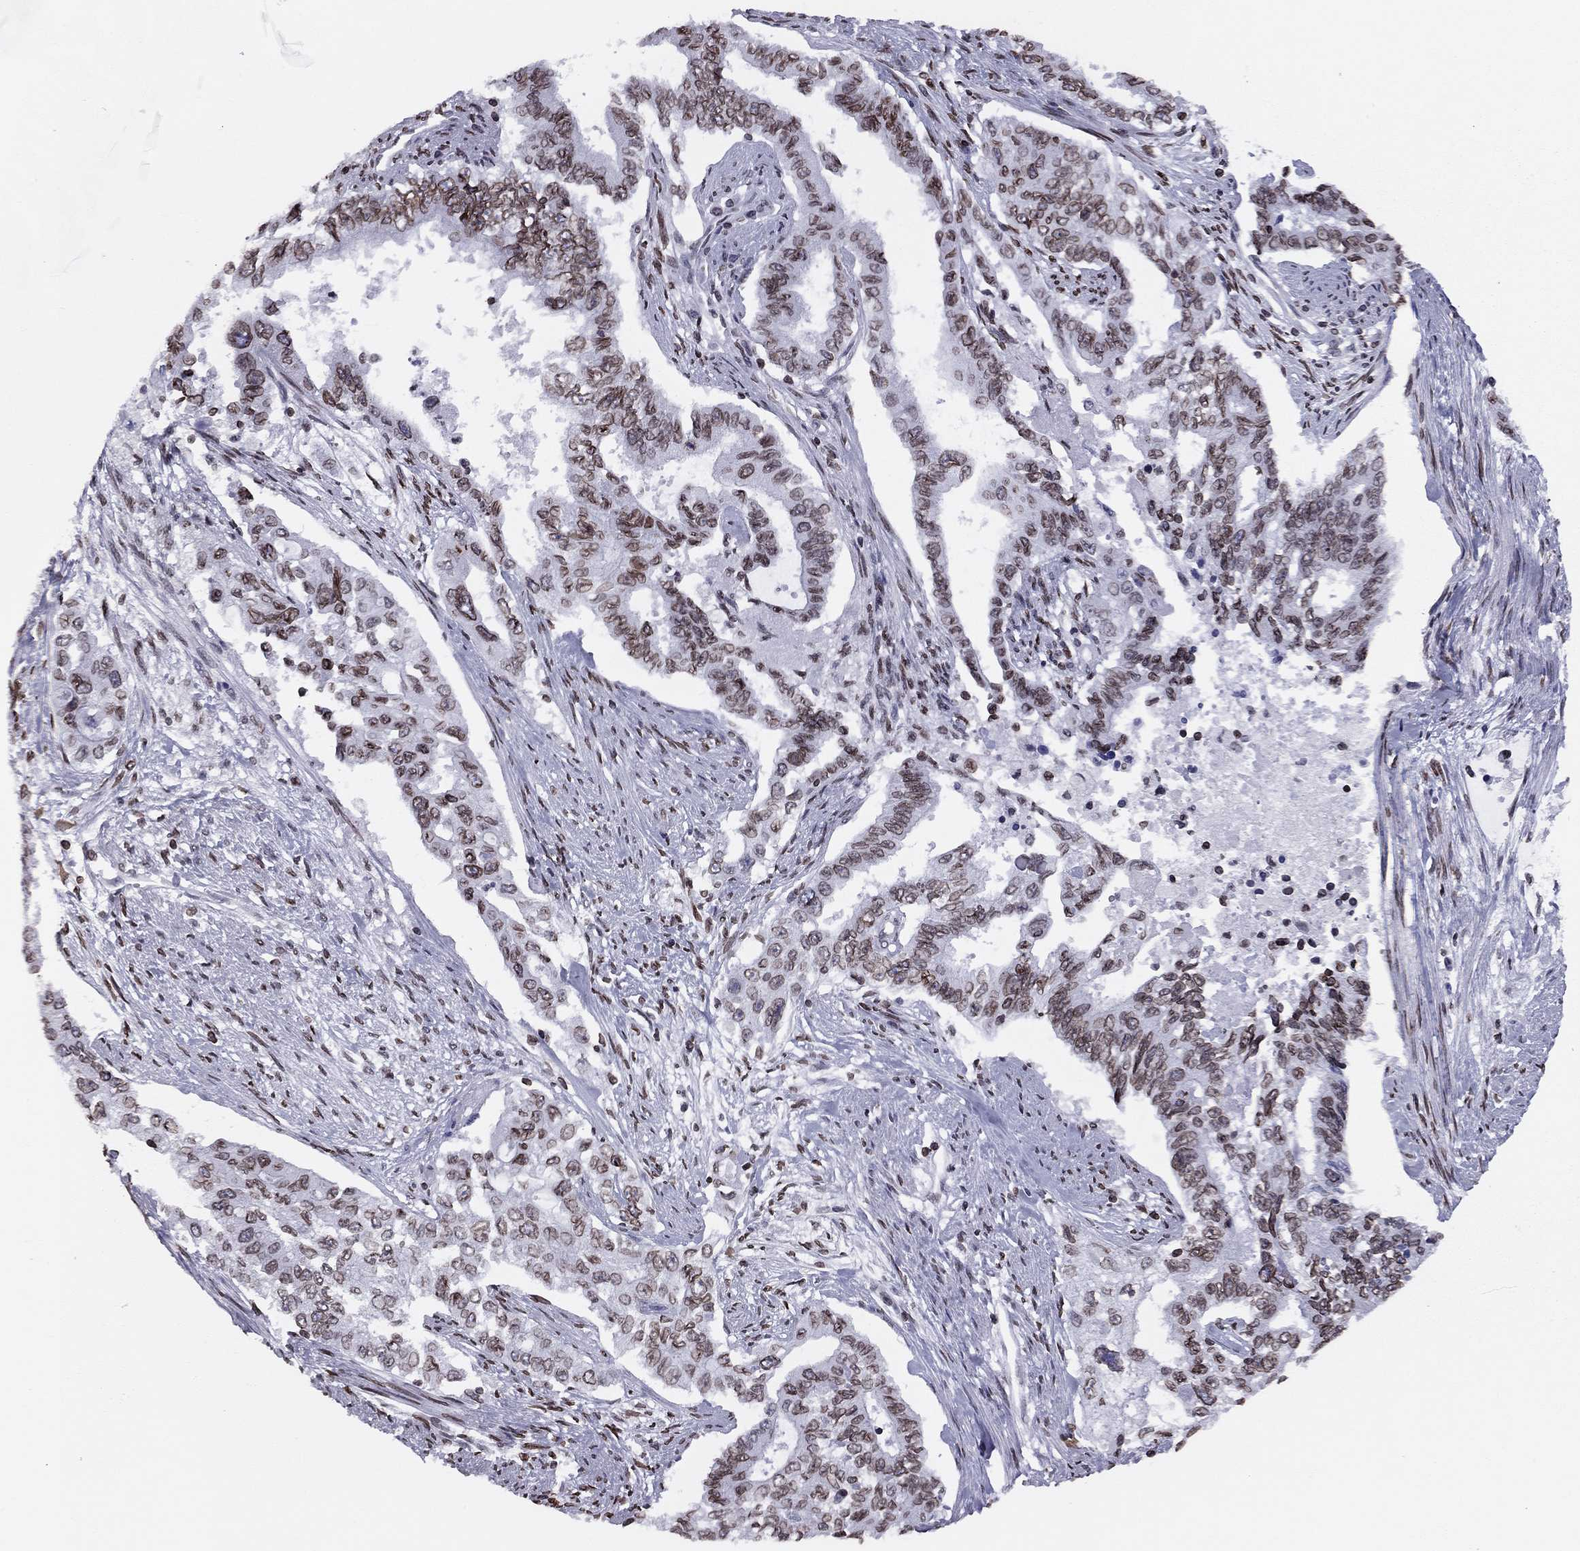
{"staining": {"intensity": "moderate", "quantity": ">75%", "location": "cytoplasmic/membranous,nuclear"}, "tissue": "endometrial cancer", "cell_type": "Tumor cells", "image_type": "cancer", "snomed": [{"axis": "morphology", "description": "Adenocarcinoma, NOS"}, {"axis": "topography", "description": "Uterus"}], "caption": "An IHC histopathology image of tumor tissue is shown. Protein staining in brown labels moderate cytoplasmic/membranous and nuclear positivity in endometrial adenocarcinoma within tumor cells. (Stains: DAB in brown, nuclei in blue, Microscopy: brightfield microscopy at high magnification).", "gene": "ESPL1", "patient": {"sex": "female", "age": 59}}